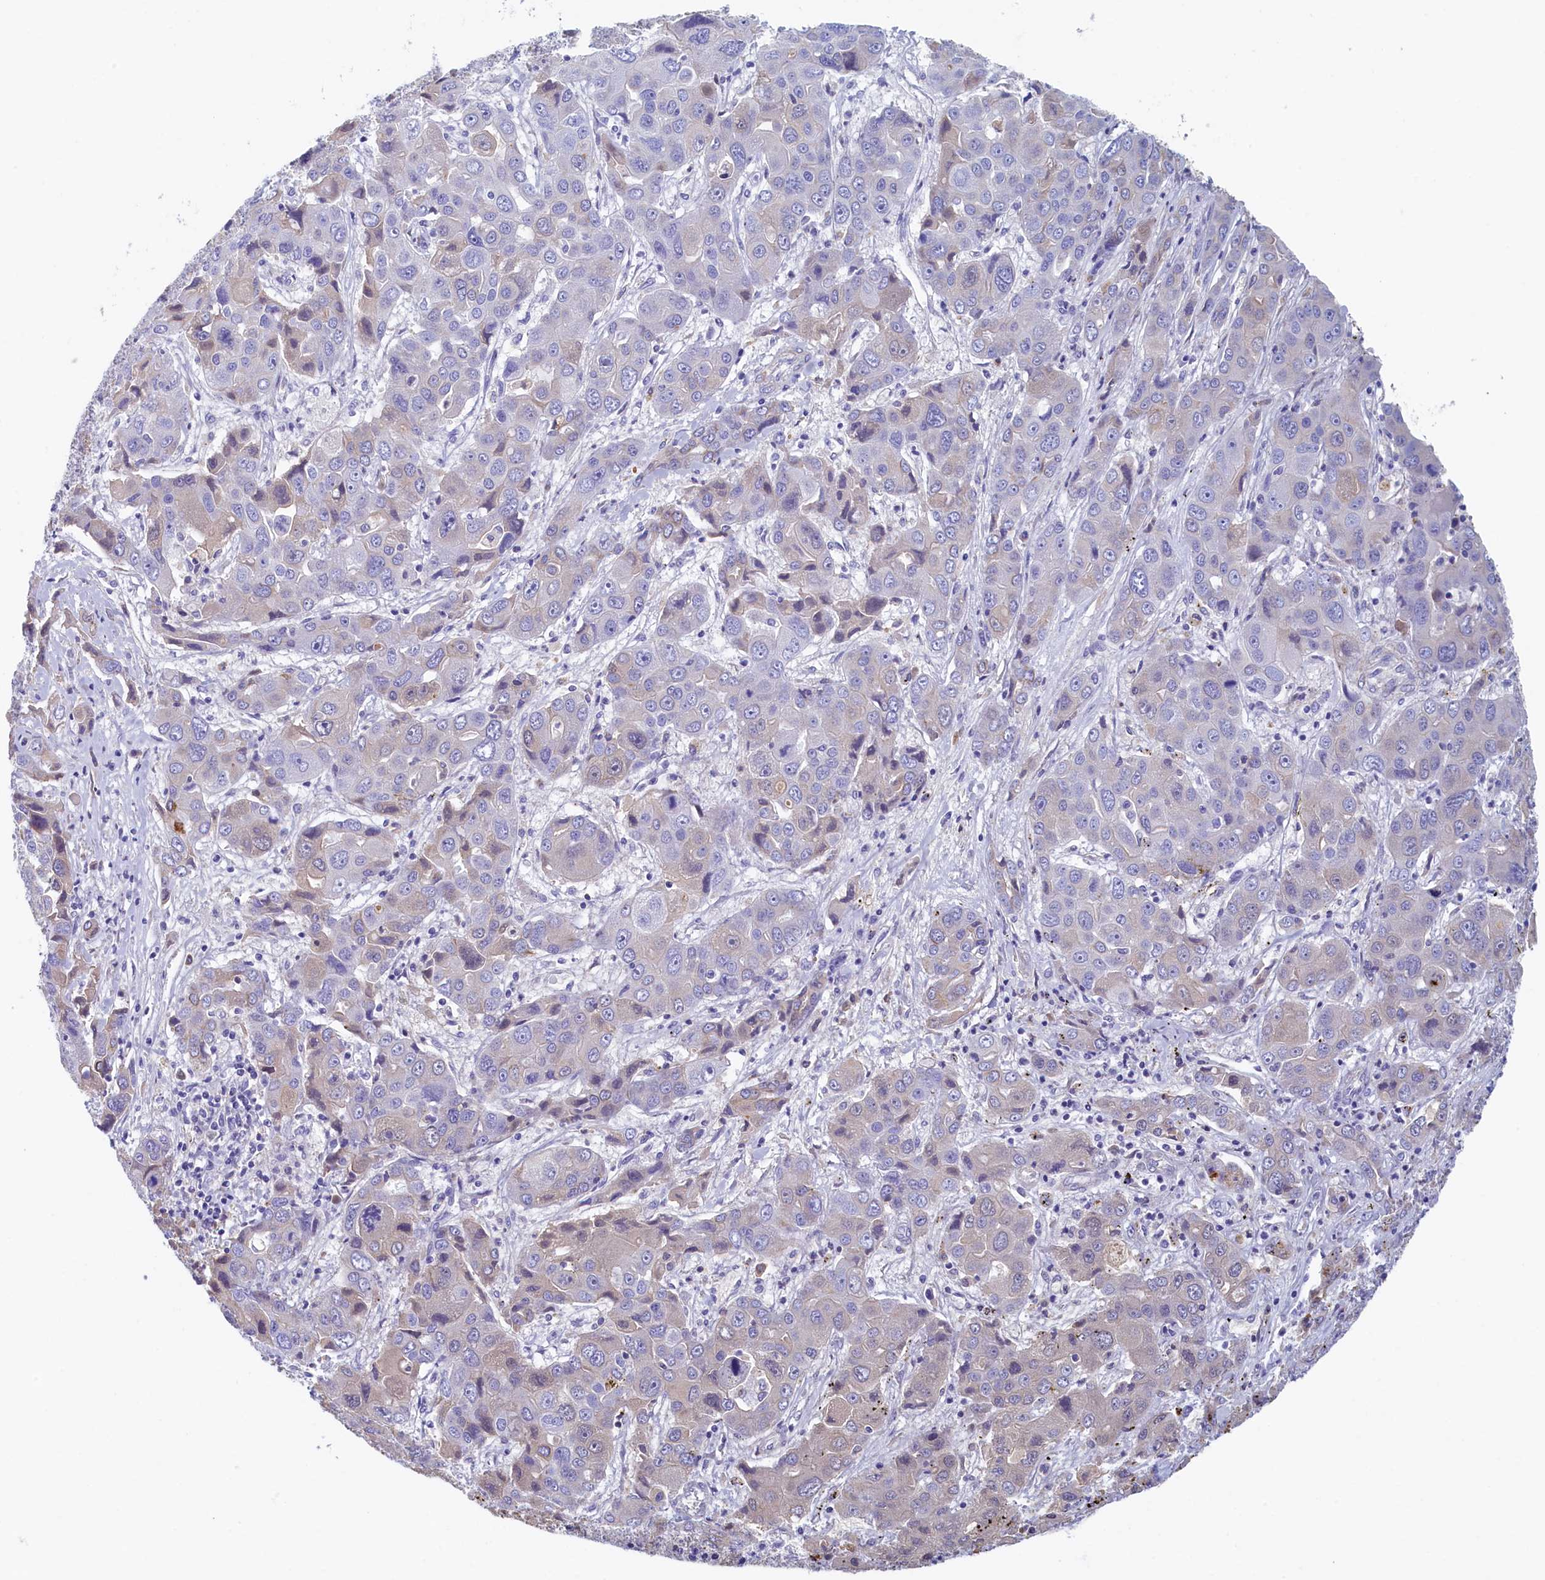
{"staining": {"intensity": "negative", "quantity": "none", "location": "none"}, "tissue": "liver cancer", "cell_type": "Tumor cells", "image_type": "cancer", "snomed": [{"axis": "morphology", "description": "Cholangiocarcinoma"}, {"axis": "topography", "description": "Liver"}], "caption": "Tumor cells are negative for brown protein staining in liver cancer (cholangiocarcinoma).", "gene": "GUCA1C", "patient": {"sex": "male", "age": 67}}